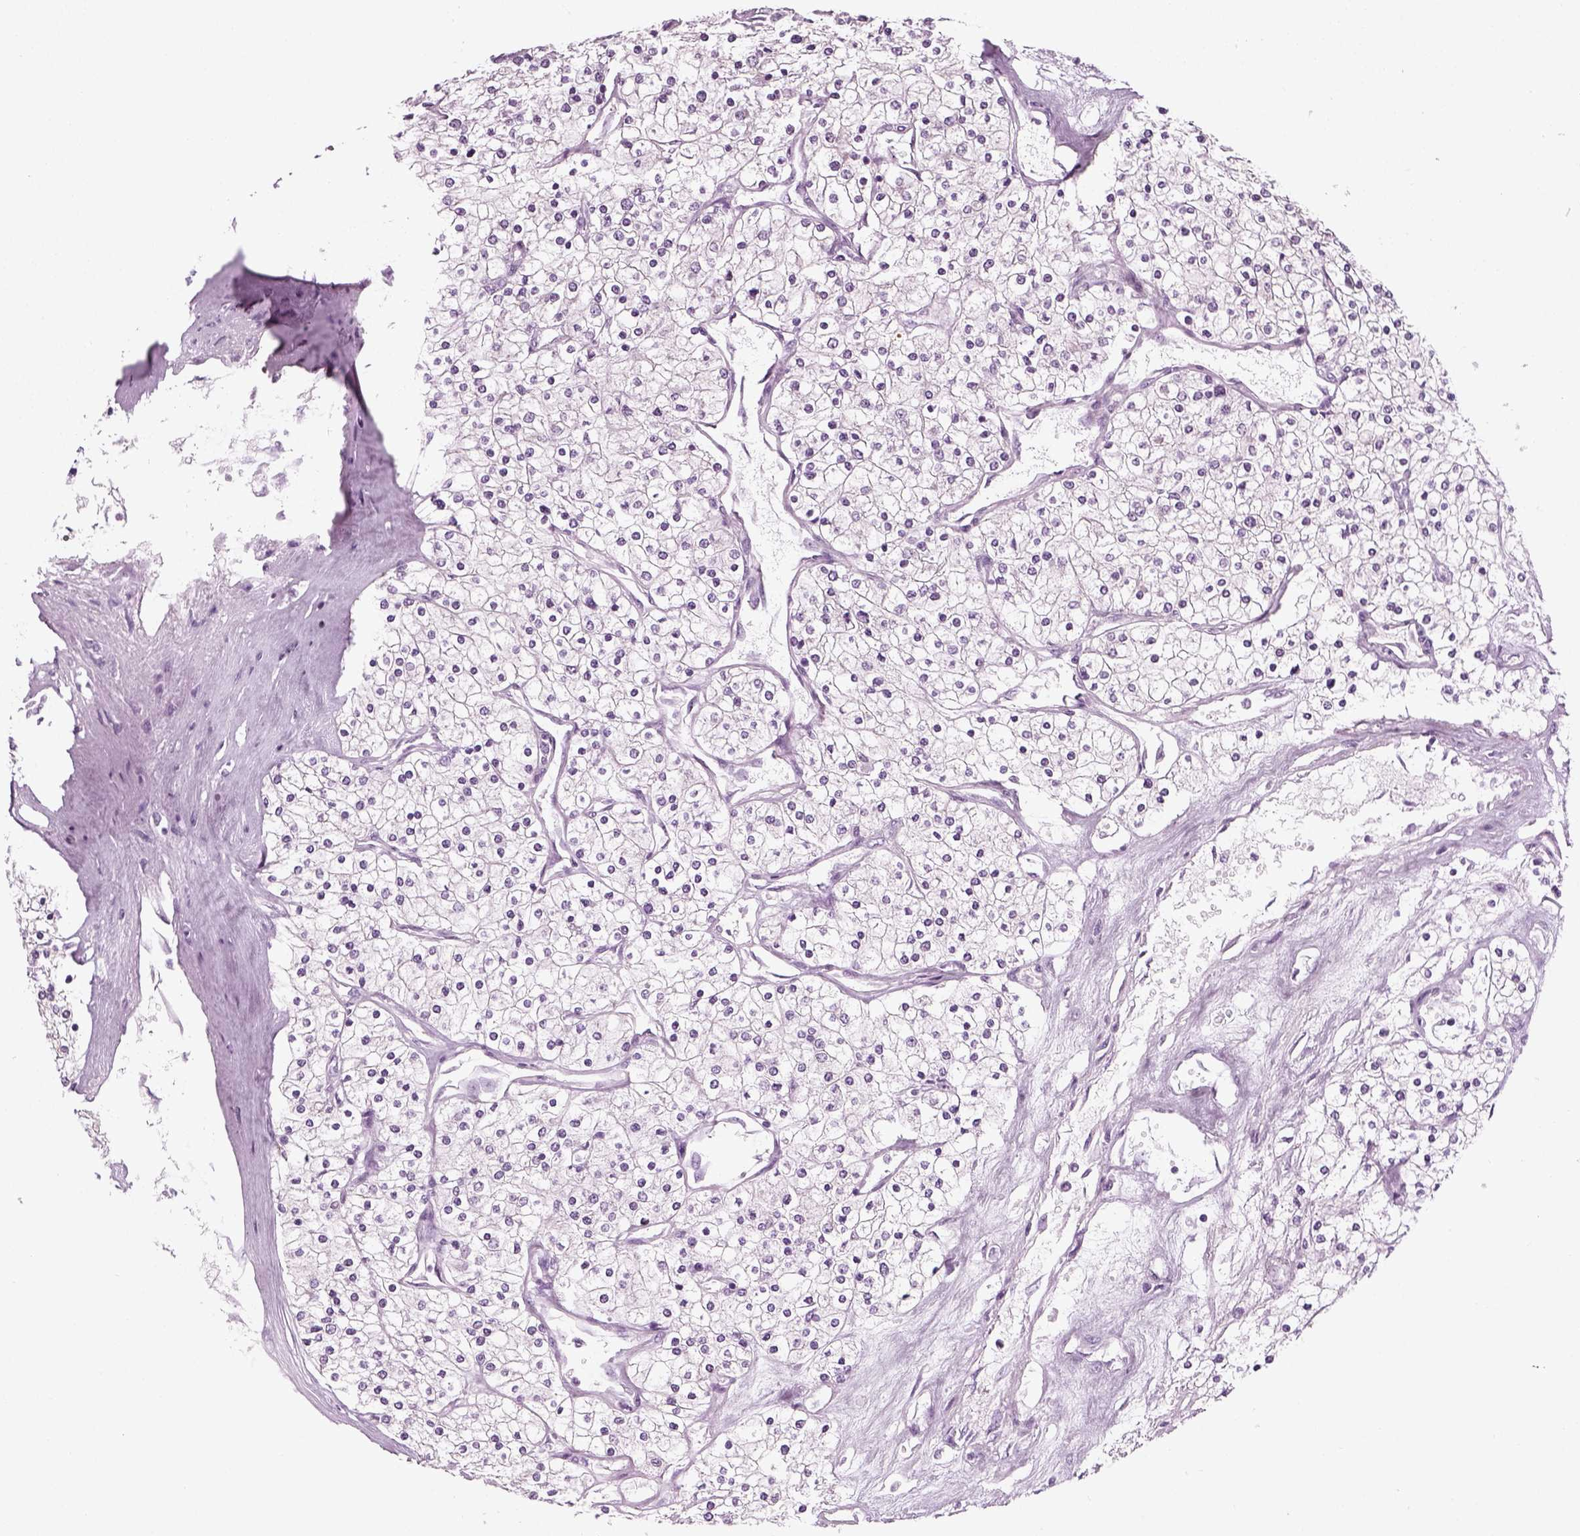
{"staining": {"intensity": "negative", "quantity": "none", "location": "none"}, "tissue": "renal cancer", "cell_type": "Tumor cells", "image_type": "cancer", "snomed": [{"axis": "morphology", "description": "Adenocarcinoma, NOS"}, {"axis": "topography", "description": "Kidney"}], "caption": "Tumor cells are negative for brown protein staining in adenocarcinoma (renal).", "gene": "KRT75", "patient": {"sex": "male", "age": 80}}